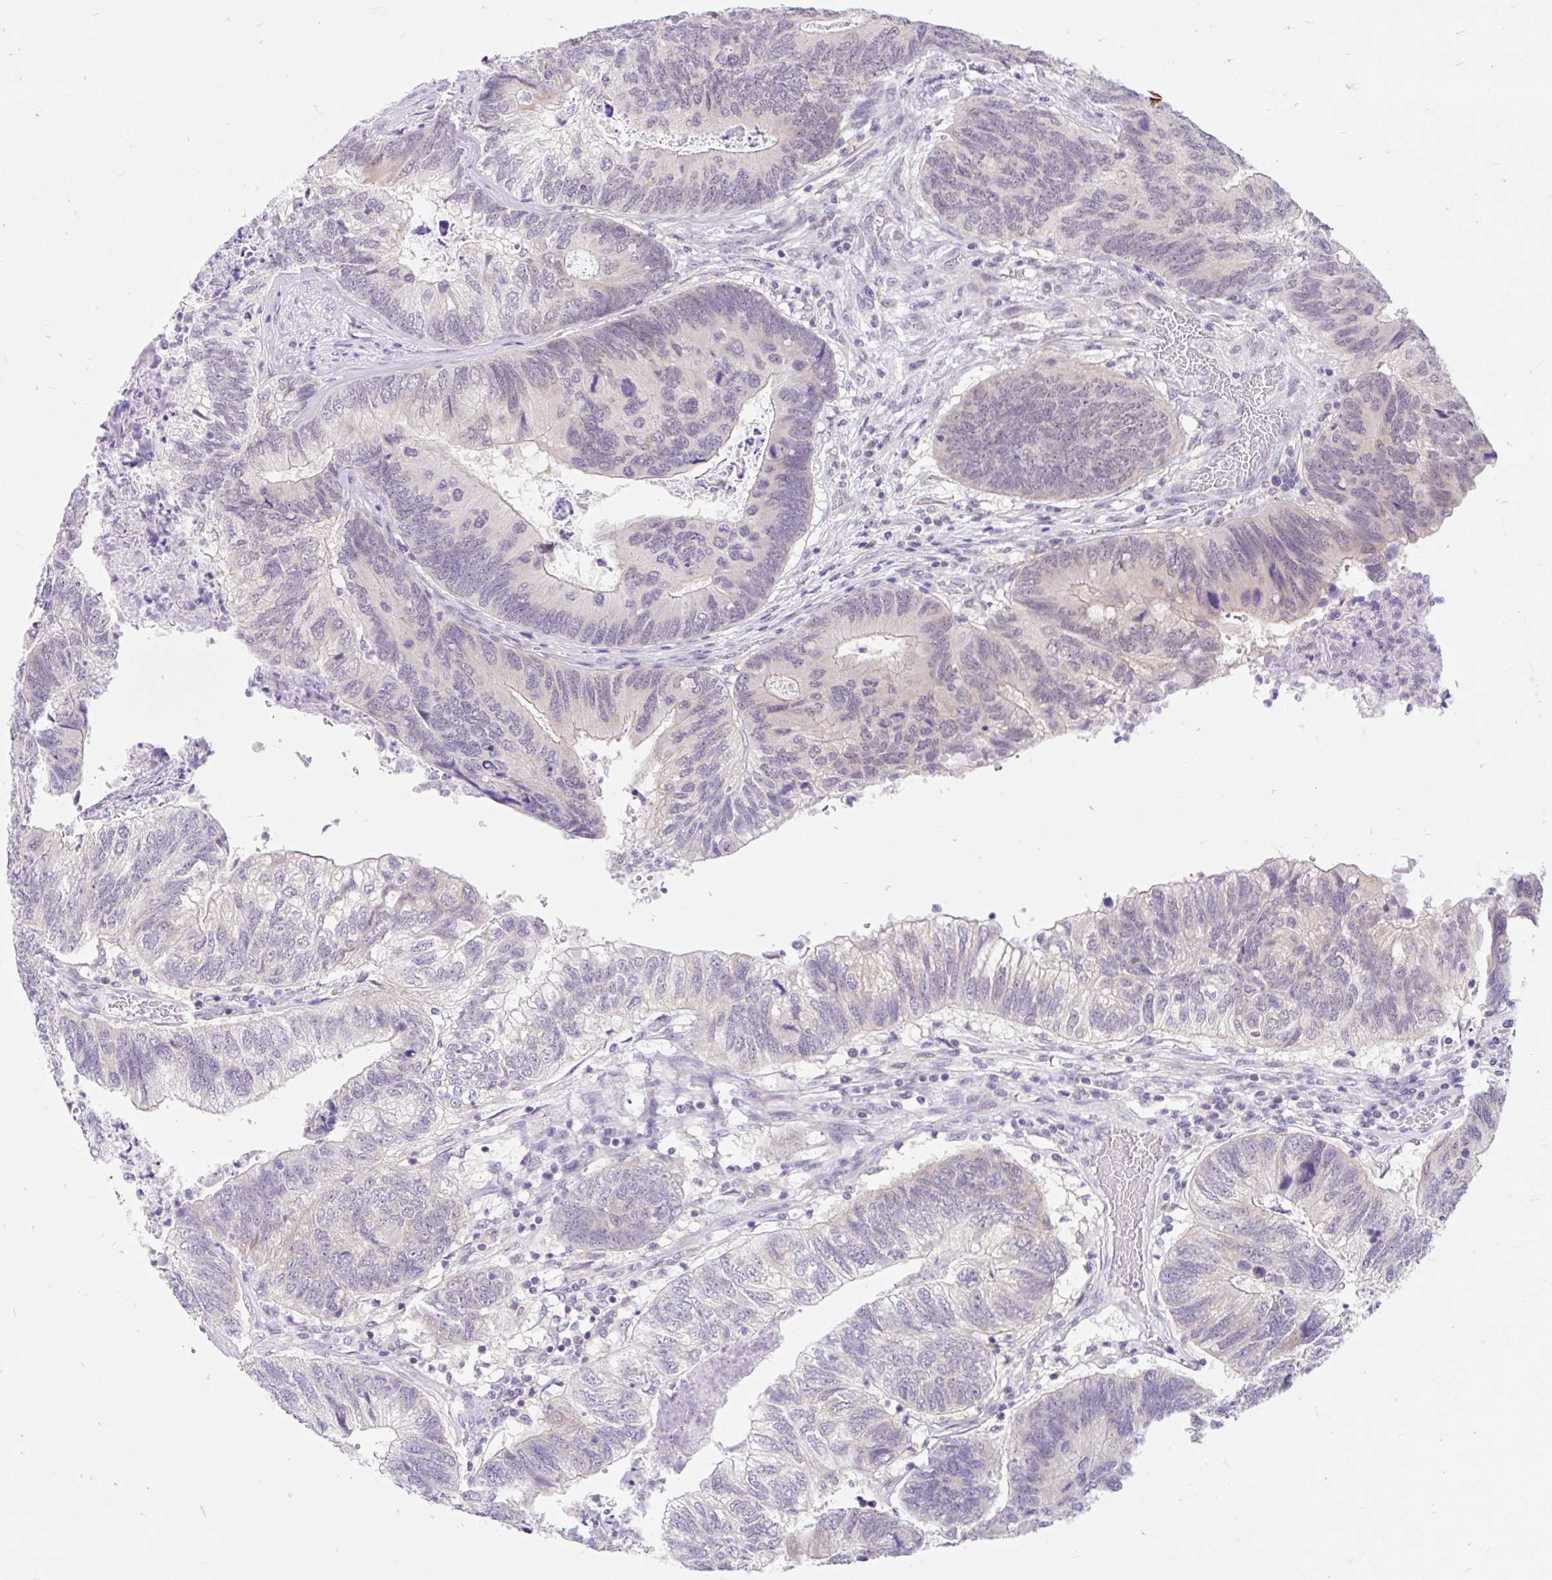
{"staining": {"intensity": "negative", "quantity": "none", "location": "none"}, "tissue": "colorectal cancer", "cell_type": "Tumor cells", "image_type": "cancer", "snomed": [{"axis": "morphology", "description": "Adenocarcinoma, NOS"}, {"axis": "topography", "description": "Colon"}], "caption": "Tumor cells show no significant staining in colorectal cancer (adenocarcinoma). (DAB immunohistochemistry, high magnification).", "gene": "ITPK1", "patient": {"sex": "female", "age": 67}}